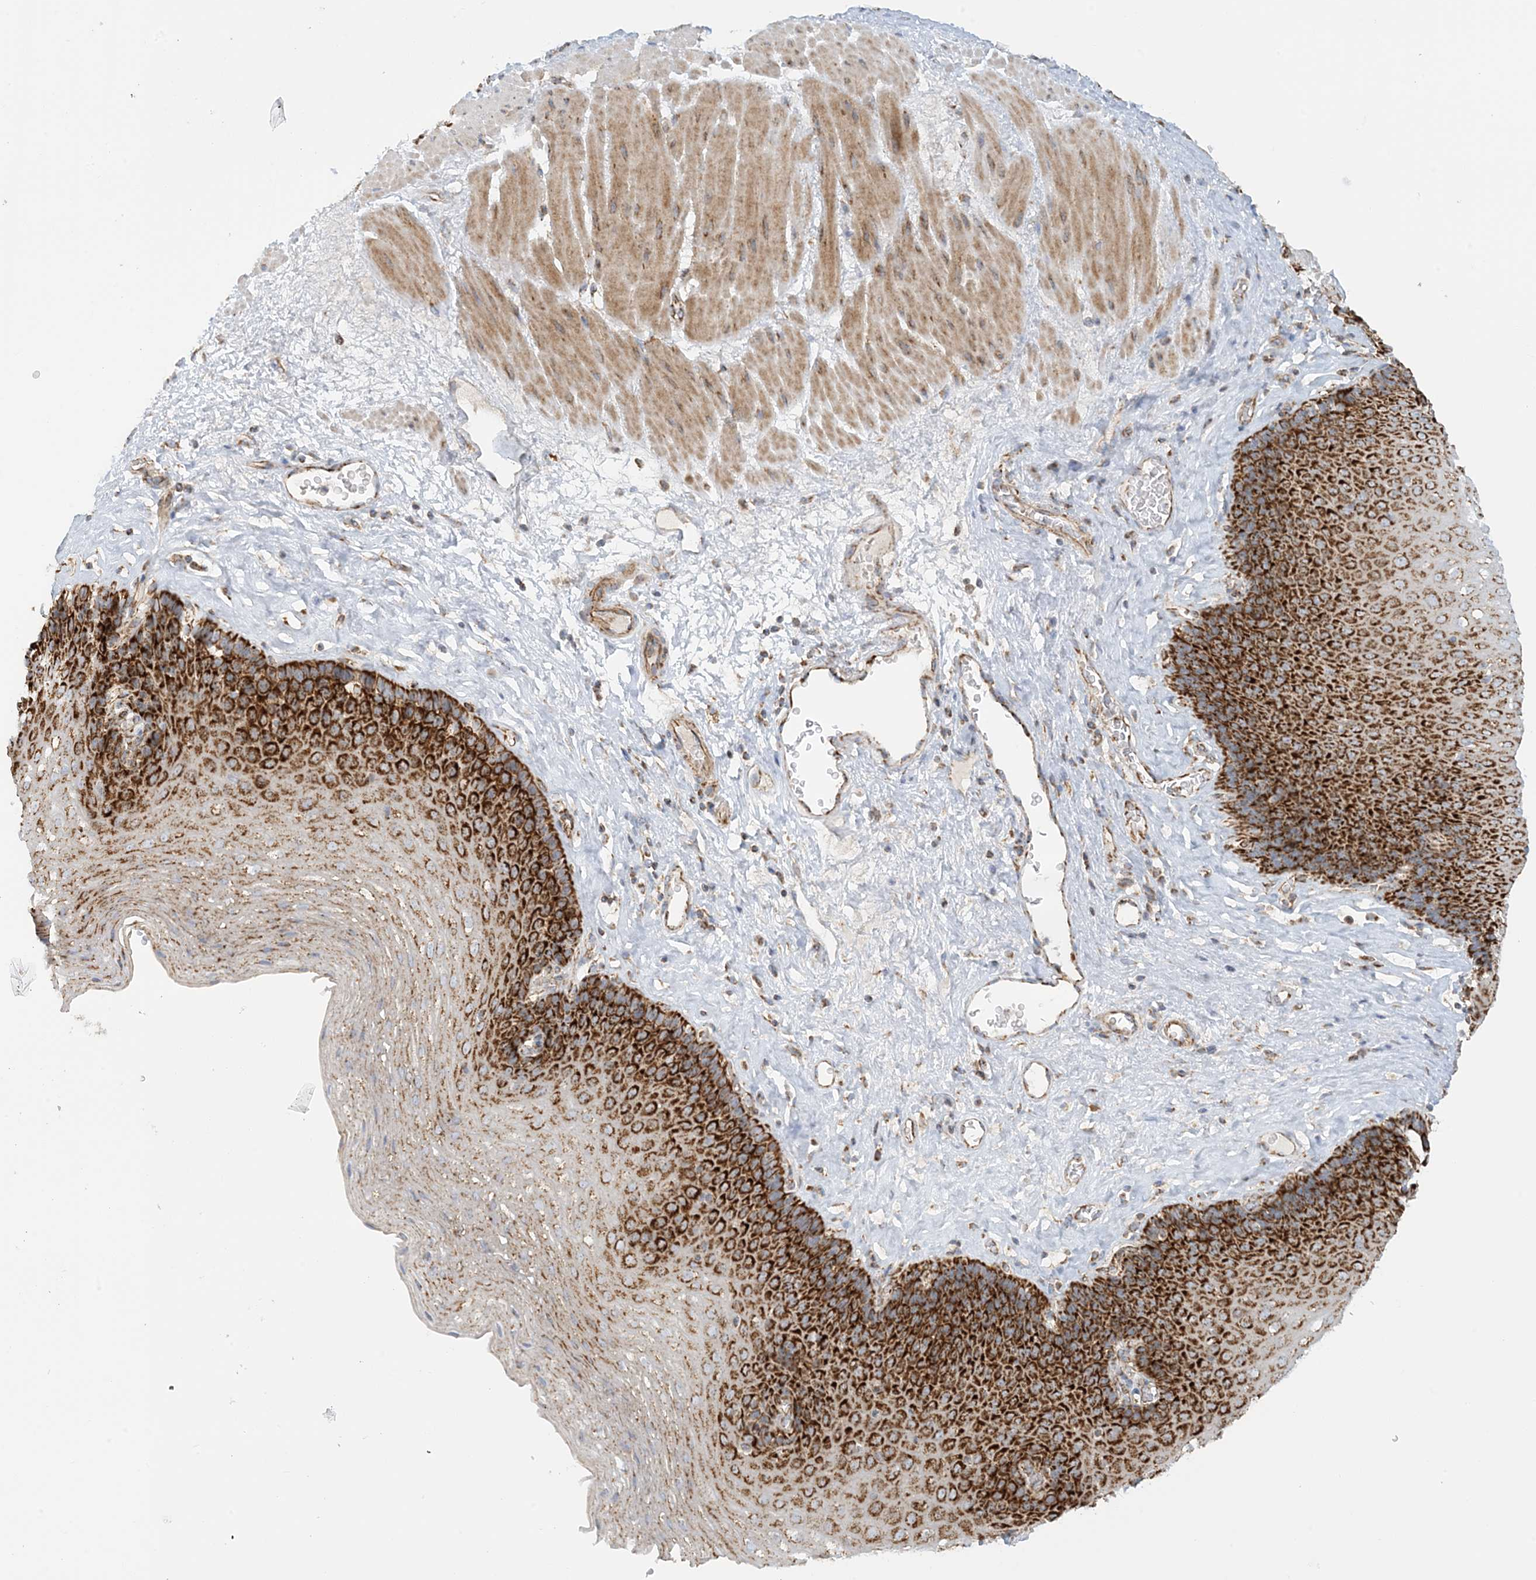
{"staining": {"intensity": "strong", "quantity": ">75%", "location": "cytoplasmic/membranous"}, "tissue": "esophagus", "cell_type": "Squamous epithelial cells", "image_type": "normal", "snomed": [{"axis": "morphology", "description": "Normal tissue, NOS"}, {"axis": "topography", "description": "Esophagus"}], "caption": "Strong cytoplasmic/membranous protein staining is appreciated in about >75% of squamous epithelial cells in esophagus.", "gene": "COA3", "patient": {"sex": "female", "age": 66}}